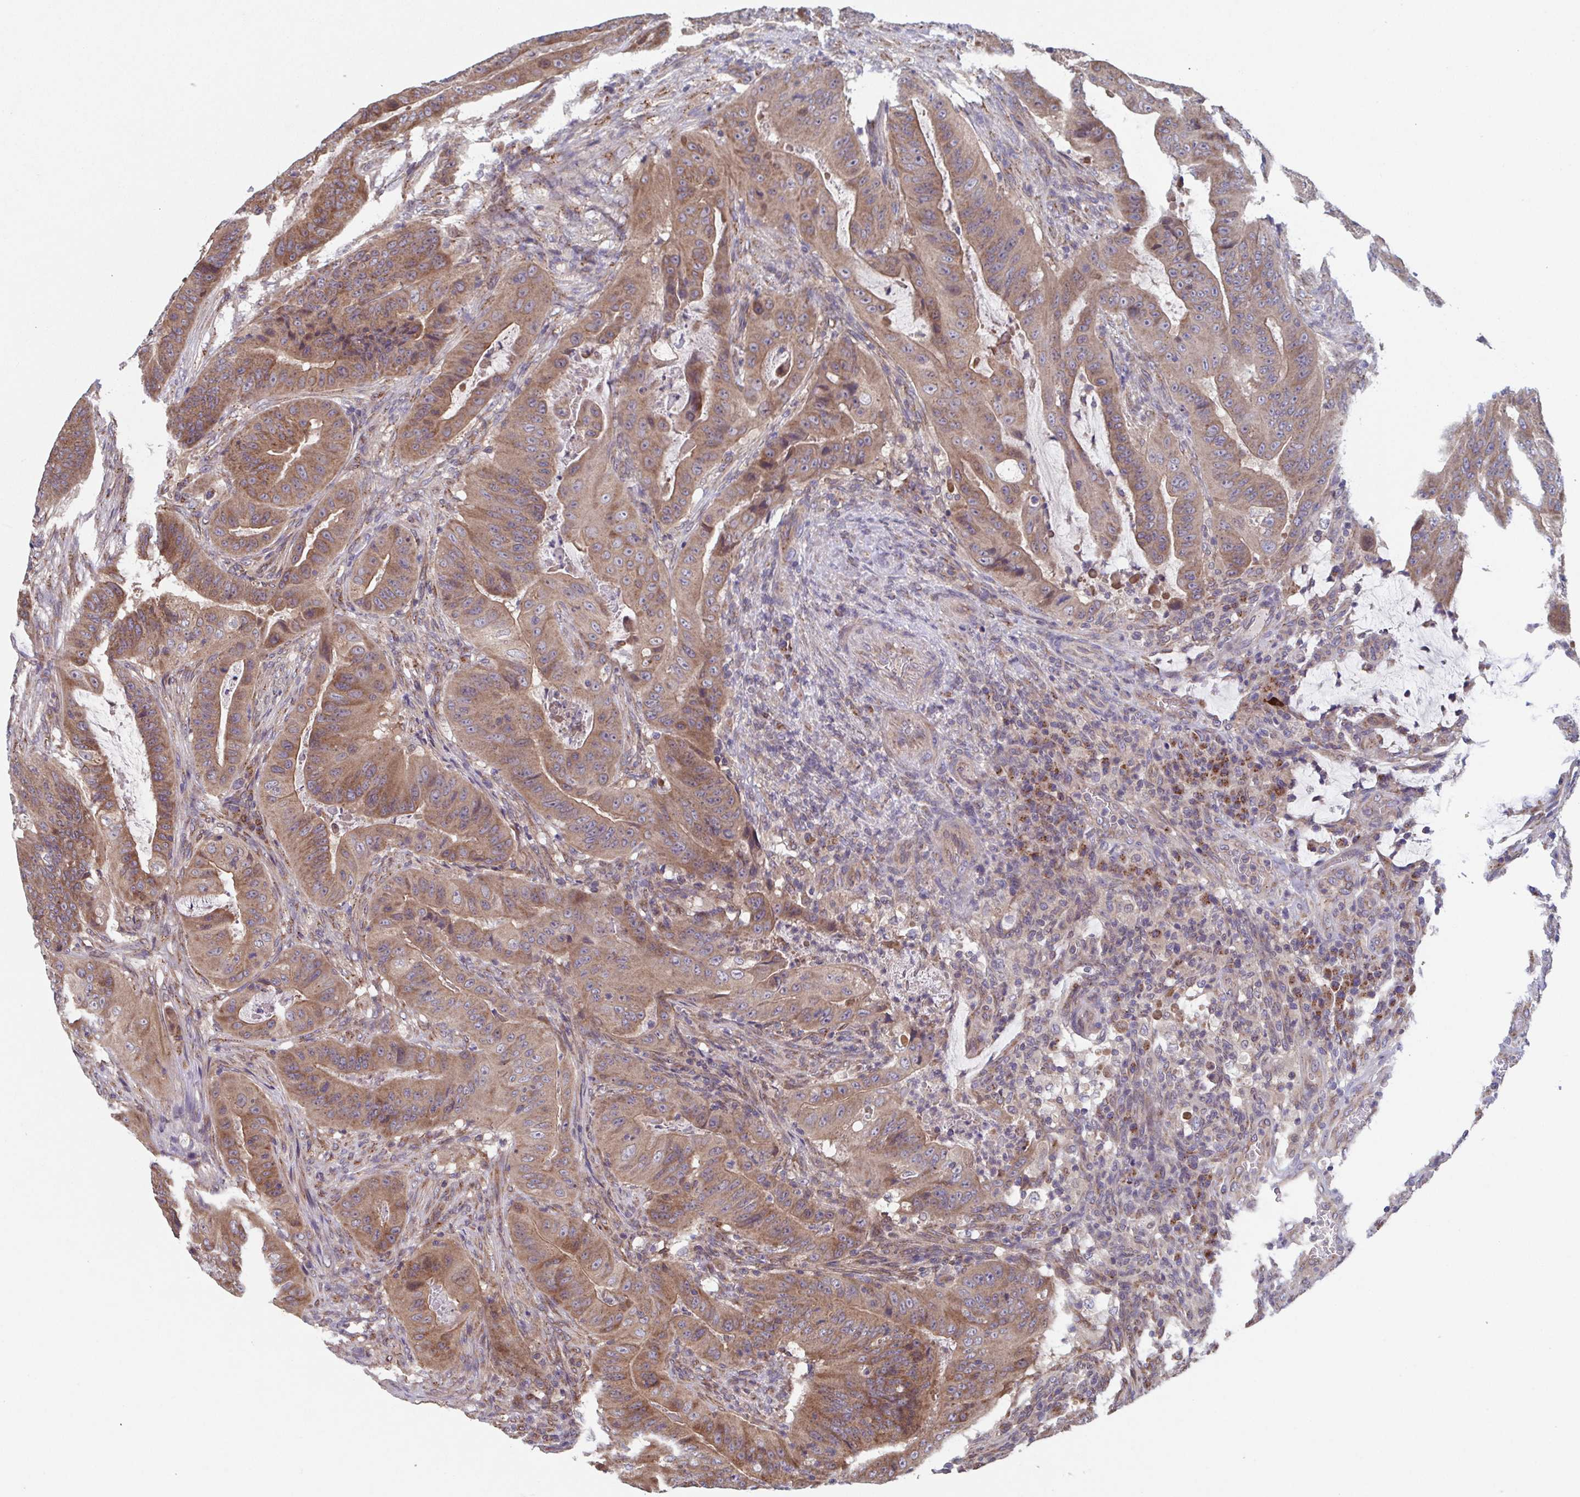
{"staining": {"intensity": "moderate", "quantity": "25%-75%", "location": "cytoplasmic/membranous"}, "tissue": "colorectal cancer", "cell_type": "Tumor cells", "image_type": "cancer", "snomed": [{"axis": "morphology", "description": "Adenocarcinoma, NOS"}, {"axis": "topography", "description": "Colon"}], "caption": "Approximately 25%-75% of tumor cells in human adenocarcinoma (colorectal) reveal moderate cytoplasmic/membranous protein positivity as visualized by brown immunohistochemical staining.", "gene": "COPB1", "patient": {"sex": "male", "age": 33}}